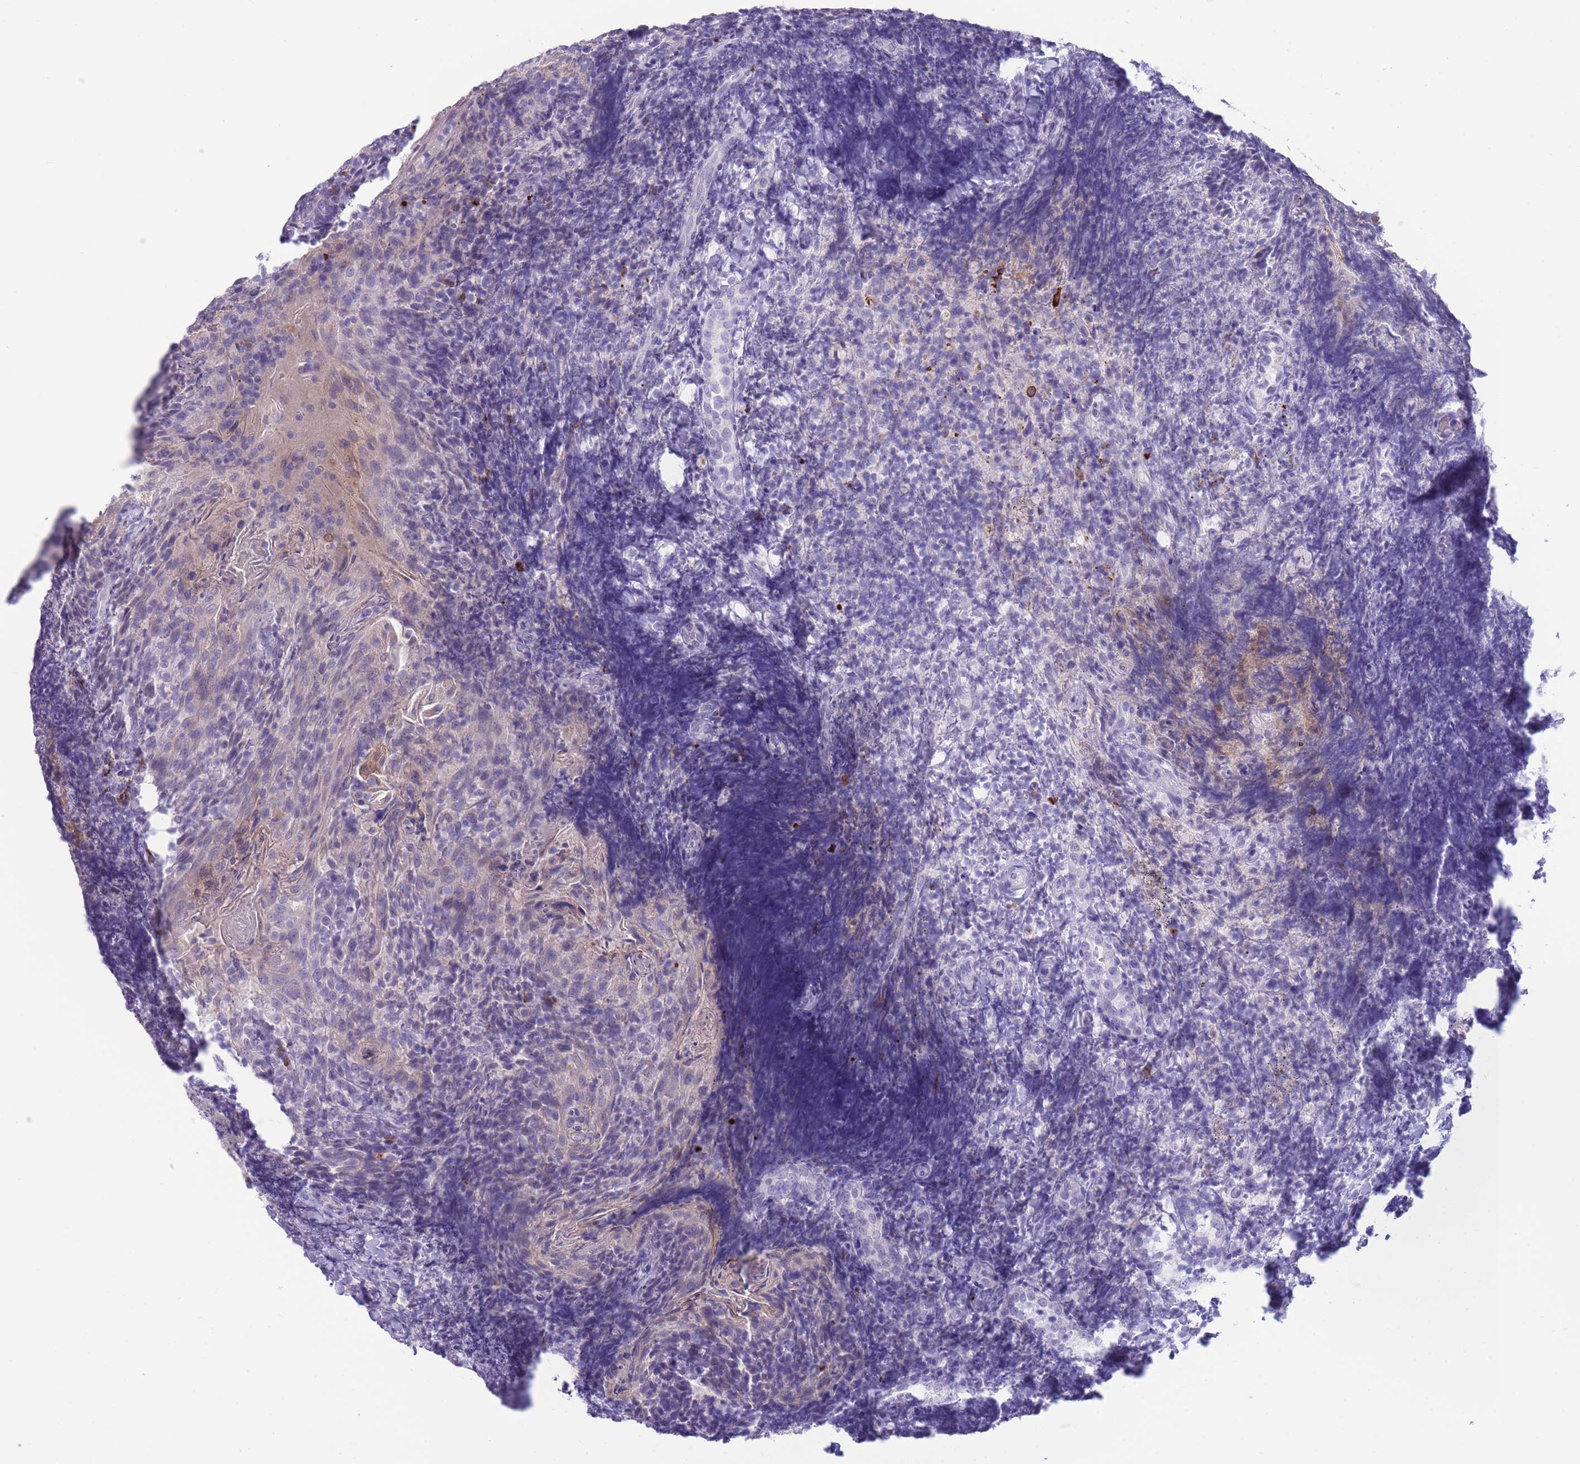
{"staining": {"intensity": "strong", "quantity": "<25%", "location": "cytoplasmic/membranous"}, "tissue": "tonsil", "cell_type": "Germinal center cells", "image_type": "normal", "snomed": [{"axis": "morphology", "description": "Normal tissue, NOS"}, {"axis": "topography", "description": "Tonsil"}], "caption": "DAB (3,3'-diaminobenzidine) immunohistochemical staining of unremarkable tonsil exhibits strong cytoplasmic/membranous protein expression in approximately <25% of germinal center cells. (DAB (3,3'-diaminobenzidine) = brown stain, brightfield microscopy at high magnification).", "gene": "ASAP3", "patient": {"sex": "female", "age": 10}}